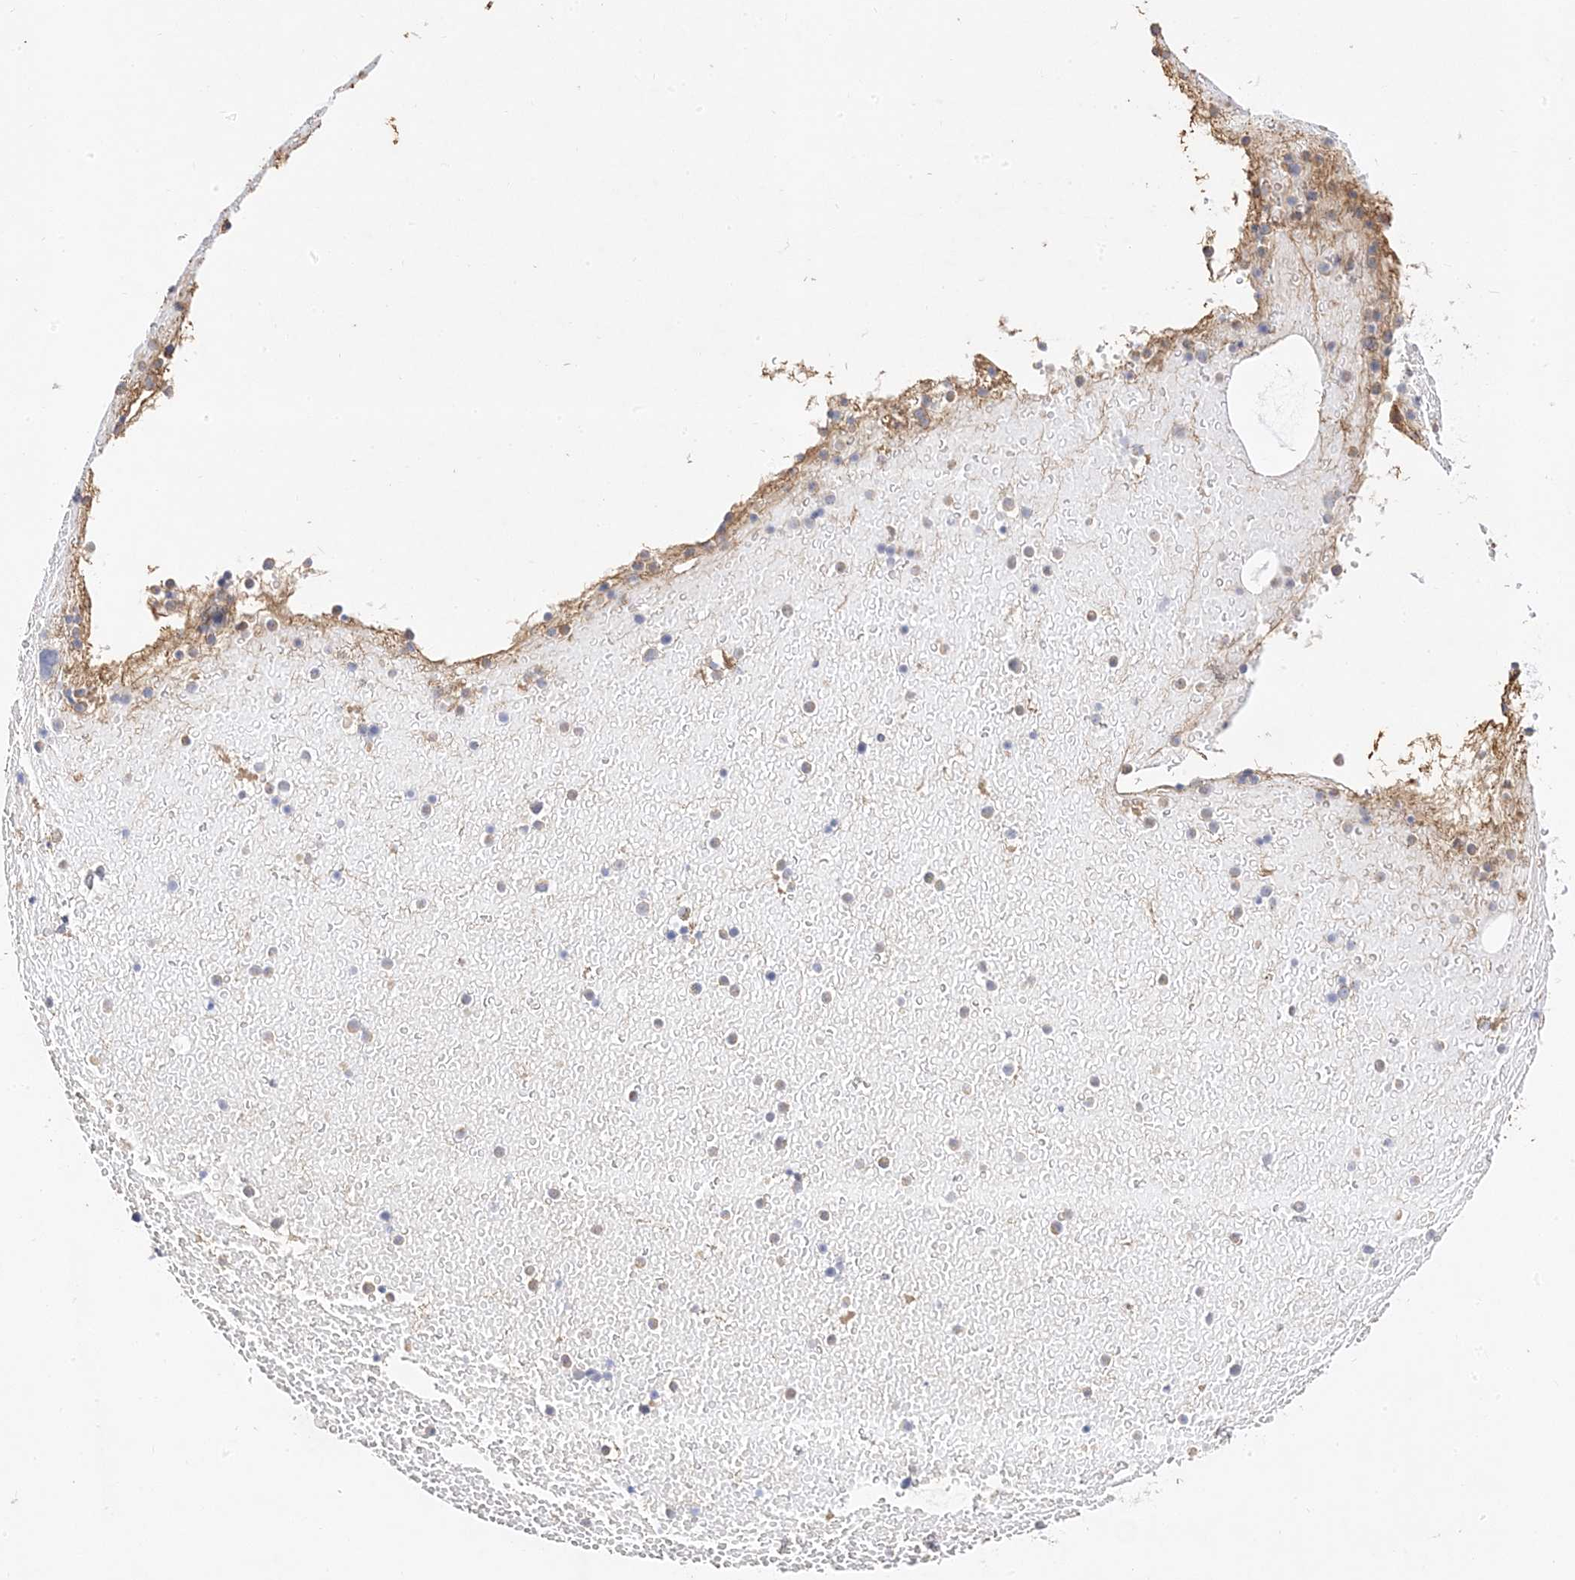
{"staining": {"intensity": "moderate", "quantity": "<25%", "location": "cytoplasmic/membranous"}, "tissue": "bone marrow", "cell_type": "Hematopoietic cells", "image_type": "normal", "snomed": [{"axis": "morphology", "description": "Normal tissue, NOS"}, {"axis": "topography", "description": "Bone marrow"}], "caption": "The image demonstrates staining of normal bone marrow, revealing moderate cytoplasmic/membranous protein expression (brown color) within hematopoietic cells. (IHC, brightfield microscopy, high magnification).", "gene": "TRANK1", "patient": {"sex": "male", "age": 47}}